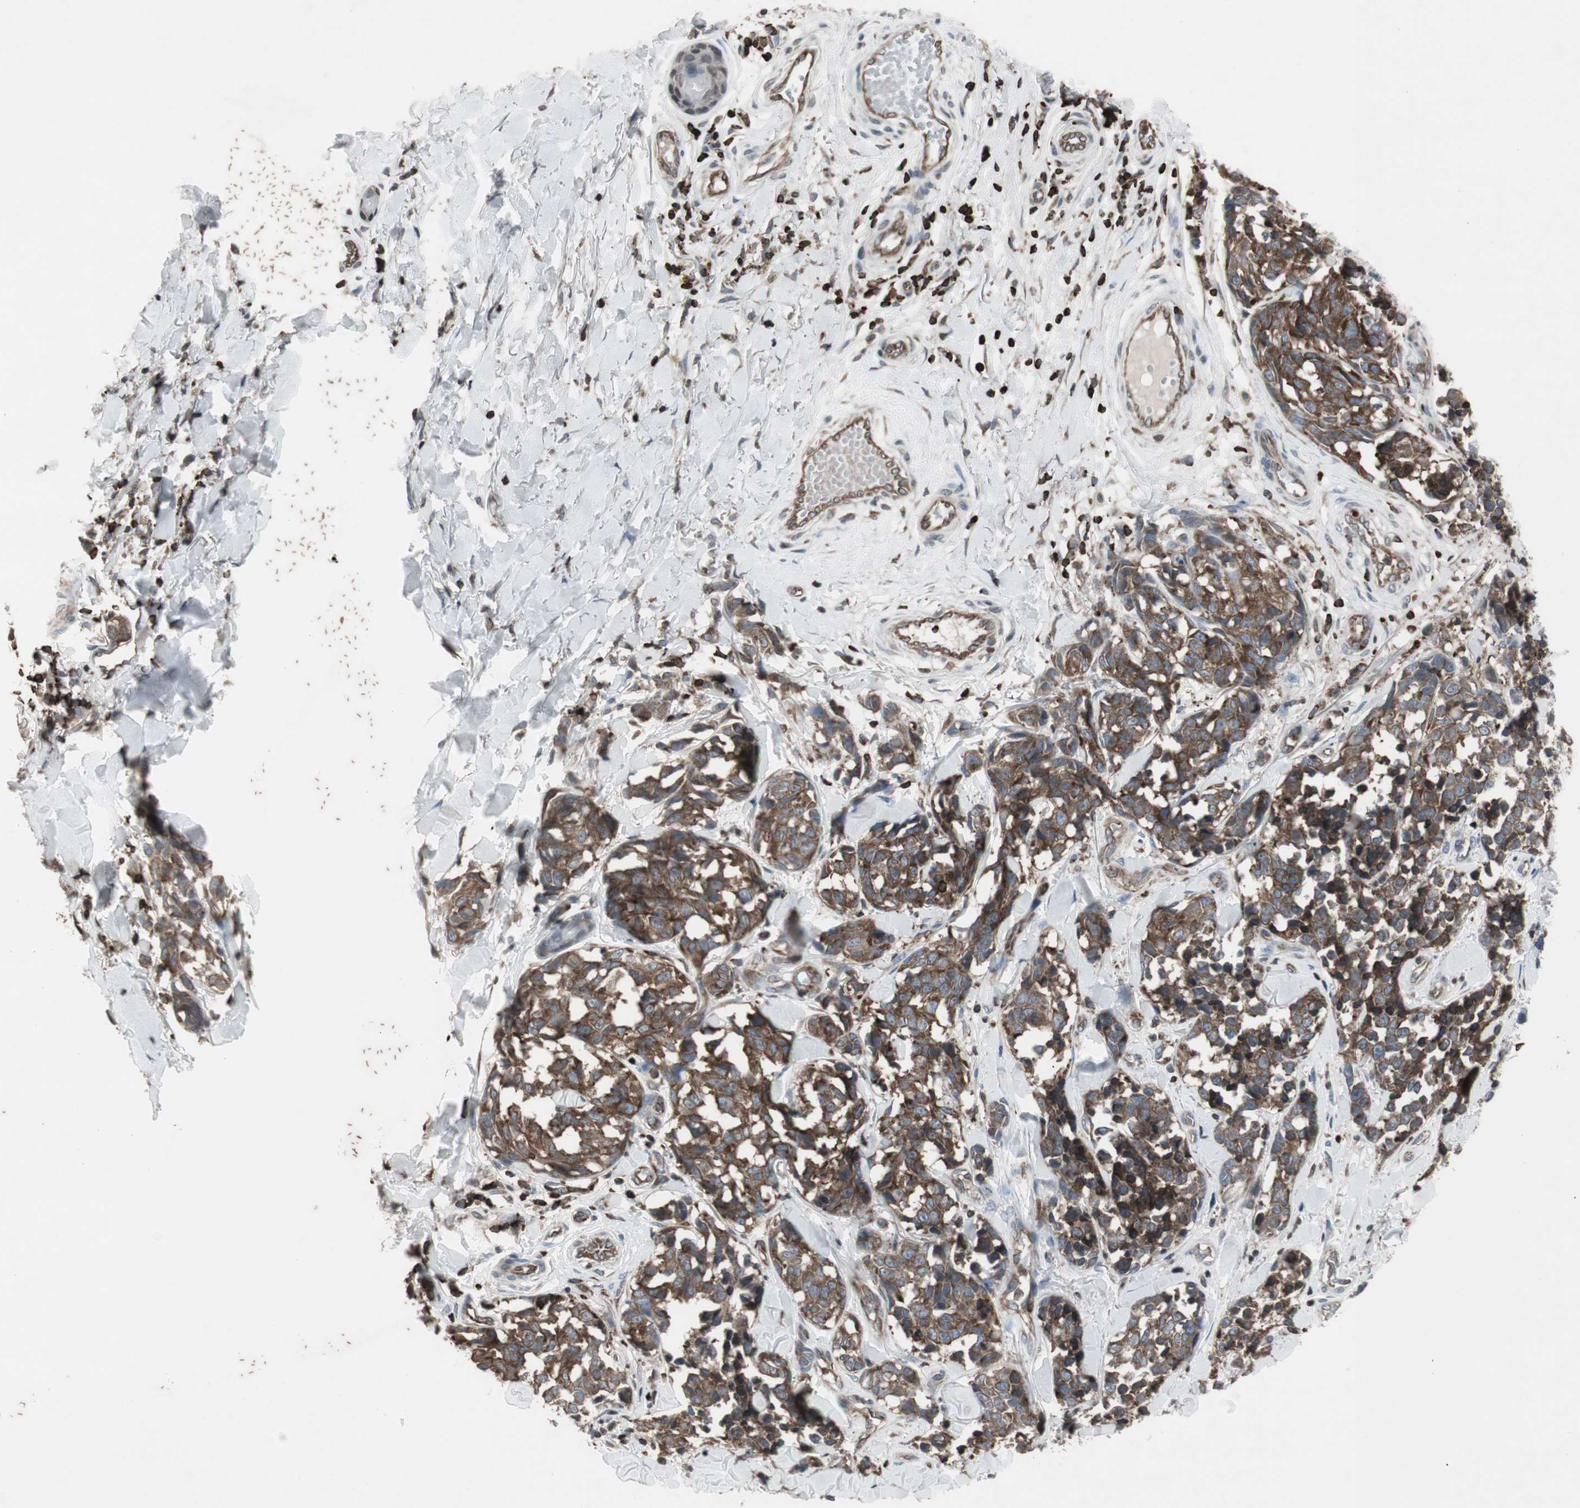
{"staining": {"intensity": "moderate", "quantity": "25%-75%", "location": "cytoplasmic/membranous"}, "tissue": "melanoma", "cell_type": "Tumor cells", "image_type": "cancer", "snomed": [{"axis": "morphology", "description": "Malignant melanoma, NOS"}, {"axis": "topography", "description": "Skin"}], "caption": "Protein expression analysis of malignant melanoma exhibits moderate cytoplasmic/membranous positivity in about 25%-75% of tumor cells.", "gene": "ARHGEF1", "patient": {"sex": "female", "age": 64}}